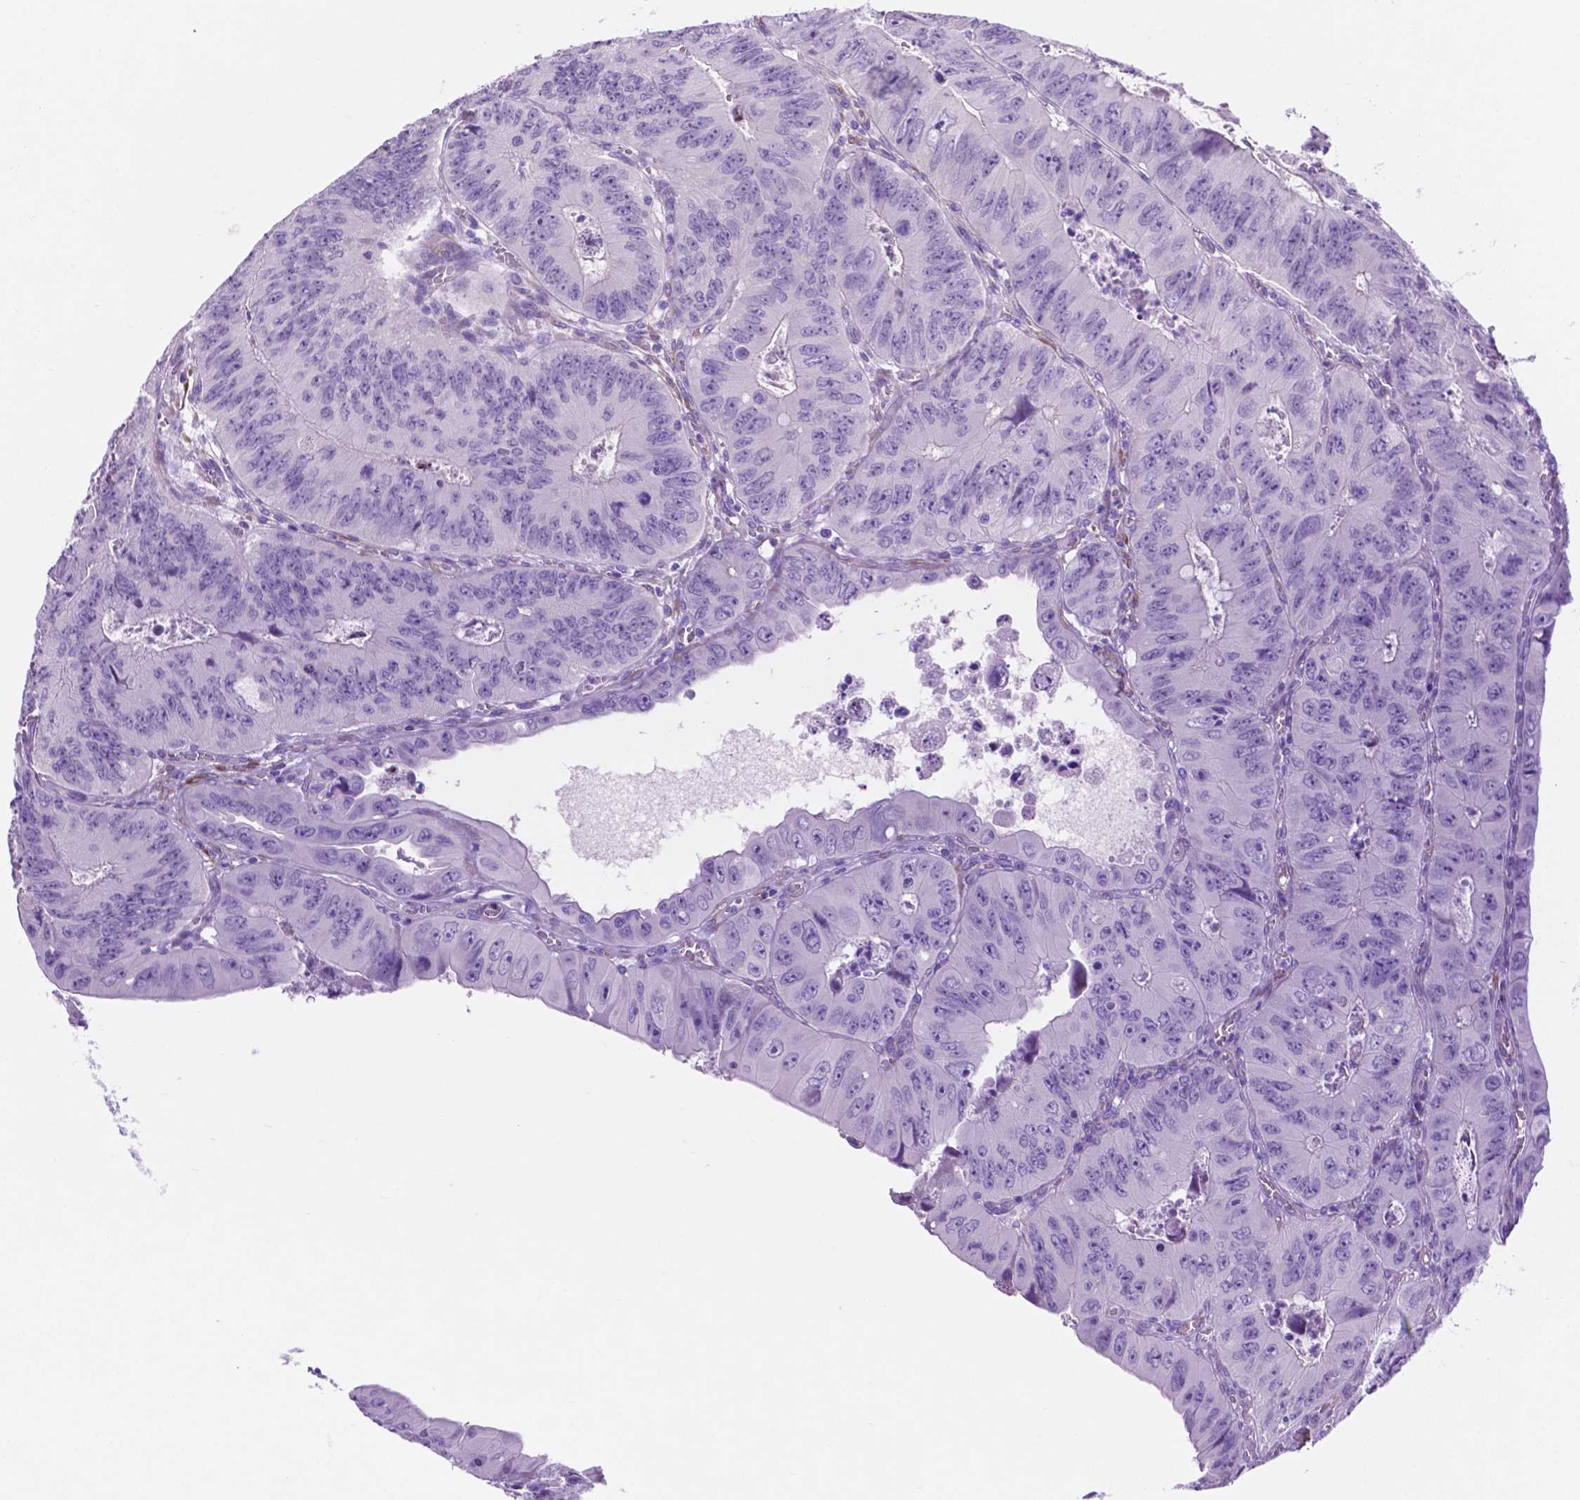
{"staining": {"intensity": "negative", "quantity": "none", "location": "none"}, "tissue": "colorectal cancer", "cell_type": "Tumor cells", "image_type": "cancer", "snomed": [{"axis": "morphology", "description": "Adenocarcinoma, NOS"}, {"axis": "topography", "description": "Colon"}], "caption": "The immunohistochemistry photomicrograph has no significant expression in tumor cells of colorectal cancer tissue.", "gene": "ASPG", "patient": {"sex": "female", "age": 84}}